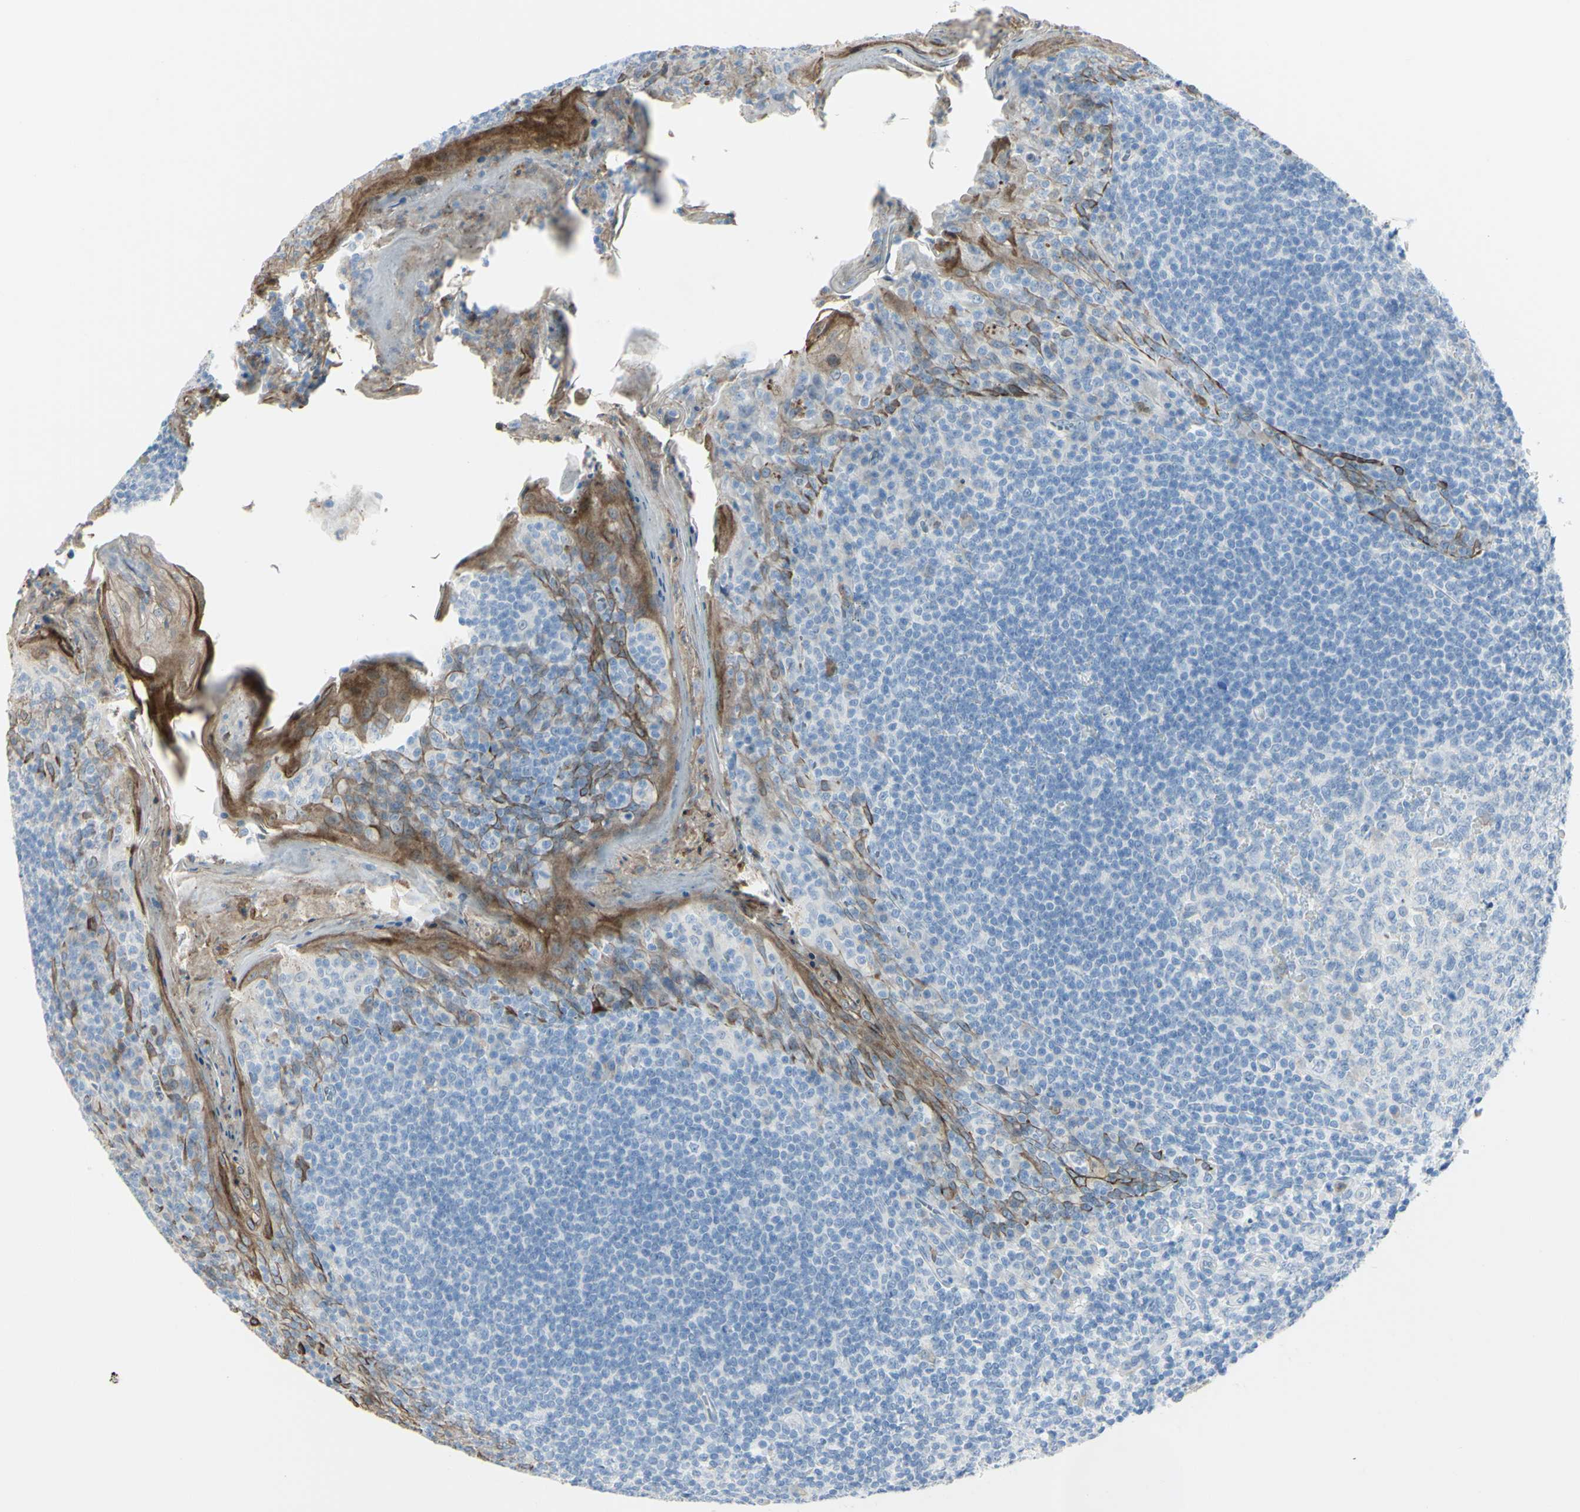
{"staining": {"intensity": "negative", "quantity": "none", "location": "none"}, "tissue": "tonsil", "cell_type": "Germinal center cells", "image_type": "normal", "snomed": [{"axis": "morphology", "description": "Normal tissue, NOS"}, {"axis": "topography", "description": "Tonsil"}], "caption": "Tonsil was stained to show a protein in brown. There is no significant staining in germinal center cells. (Brightfield microscopy of DAB immunohistochemistry (IHC) at high magnification).", "gene": "ZNF557", "patient": {"sex": "male", "age": 31}}